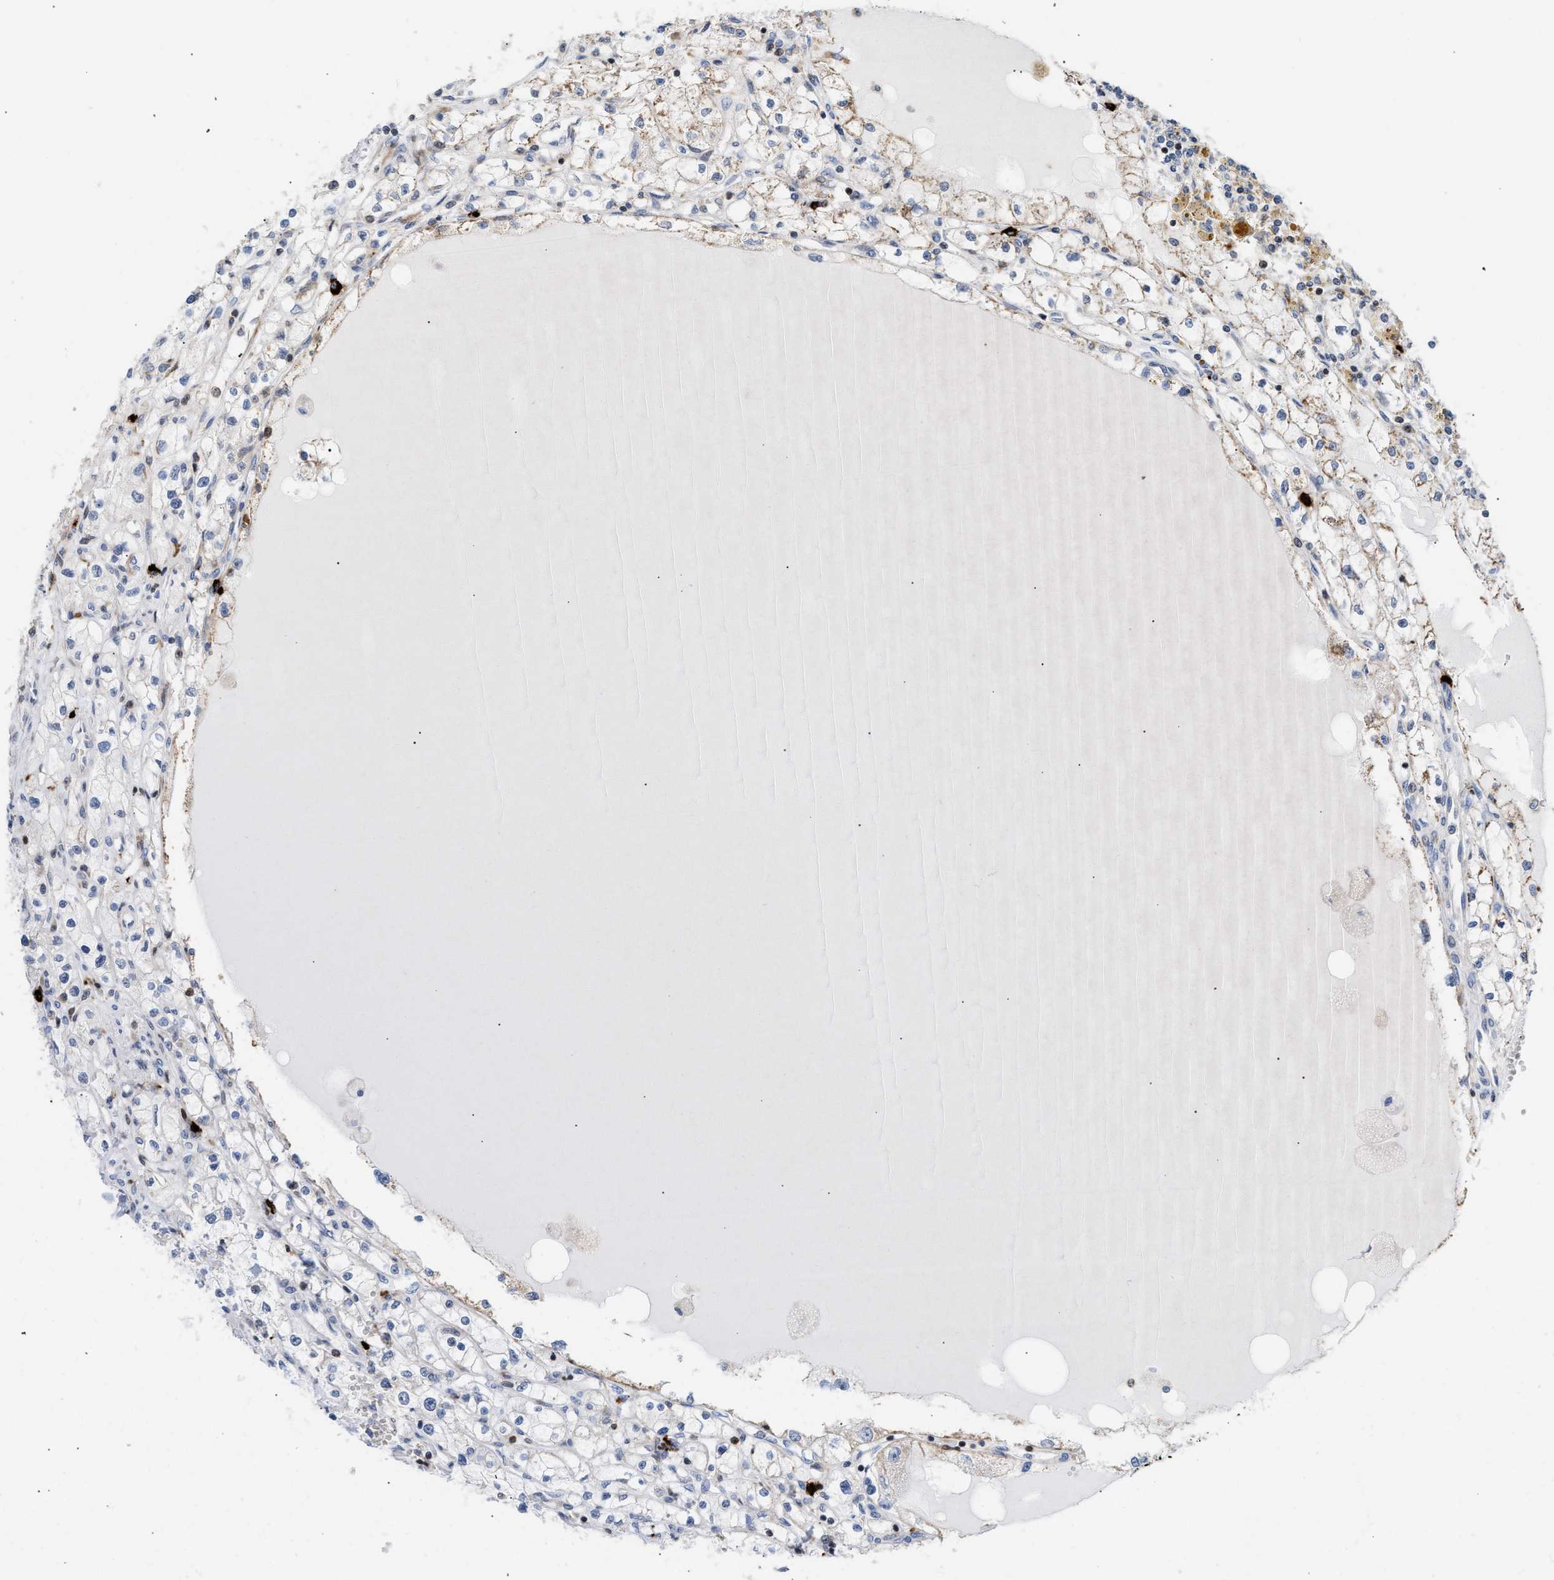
{"staining": {"intensity": "negative", "quantity": "none", "location": "none"}, "tissue": "renal cancer", "cell_type": "Tumor cells", "image_type": "cancer", "snomed": [{"axis": "morphology", "description": "Adenocarcinoma, NOS"}, {"axis": "topography", "description": "Kidney"}], "caption": "Human renal adenocarcinoma stained for a protein using immunohistochemistry (IHC) shows no staining in tumor cells.", "gene": "ATP9A", "patient": {"sex": "male", "age": 56}}